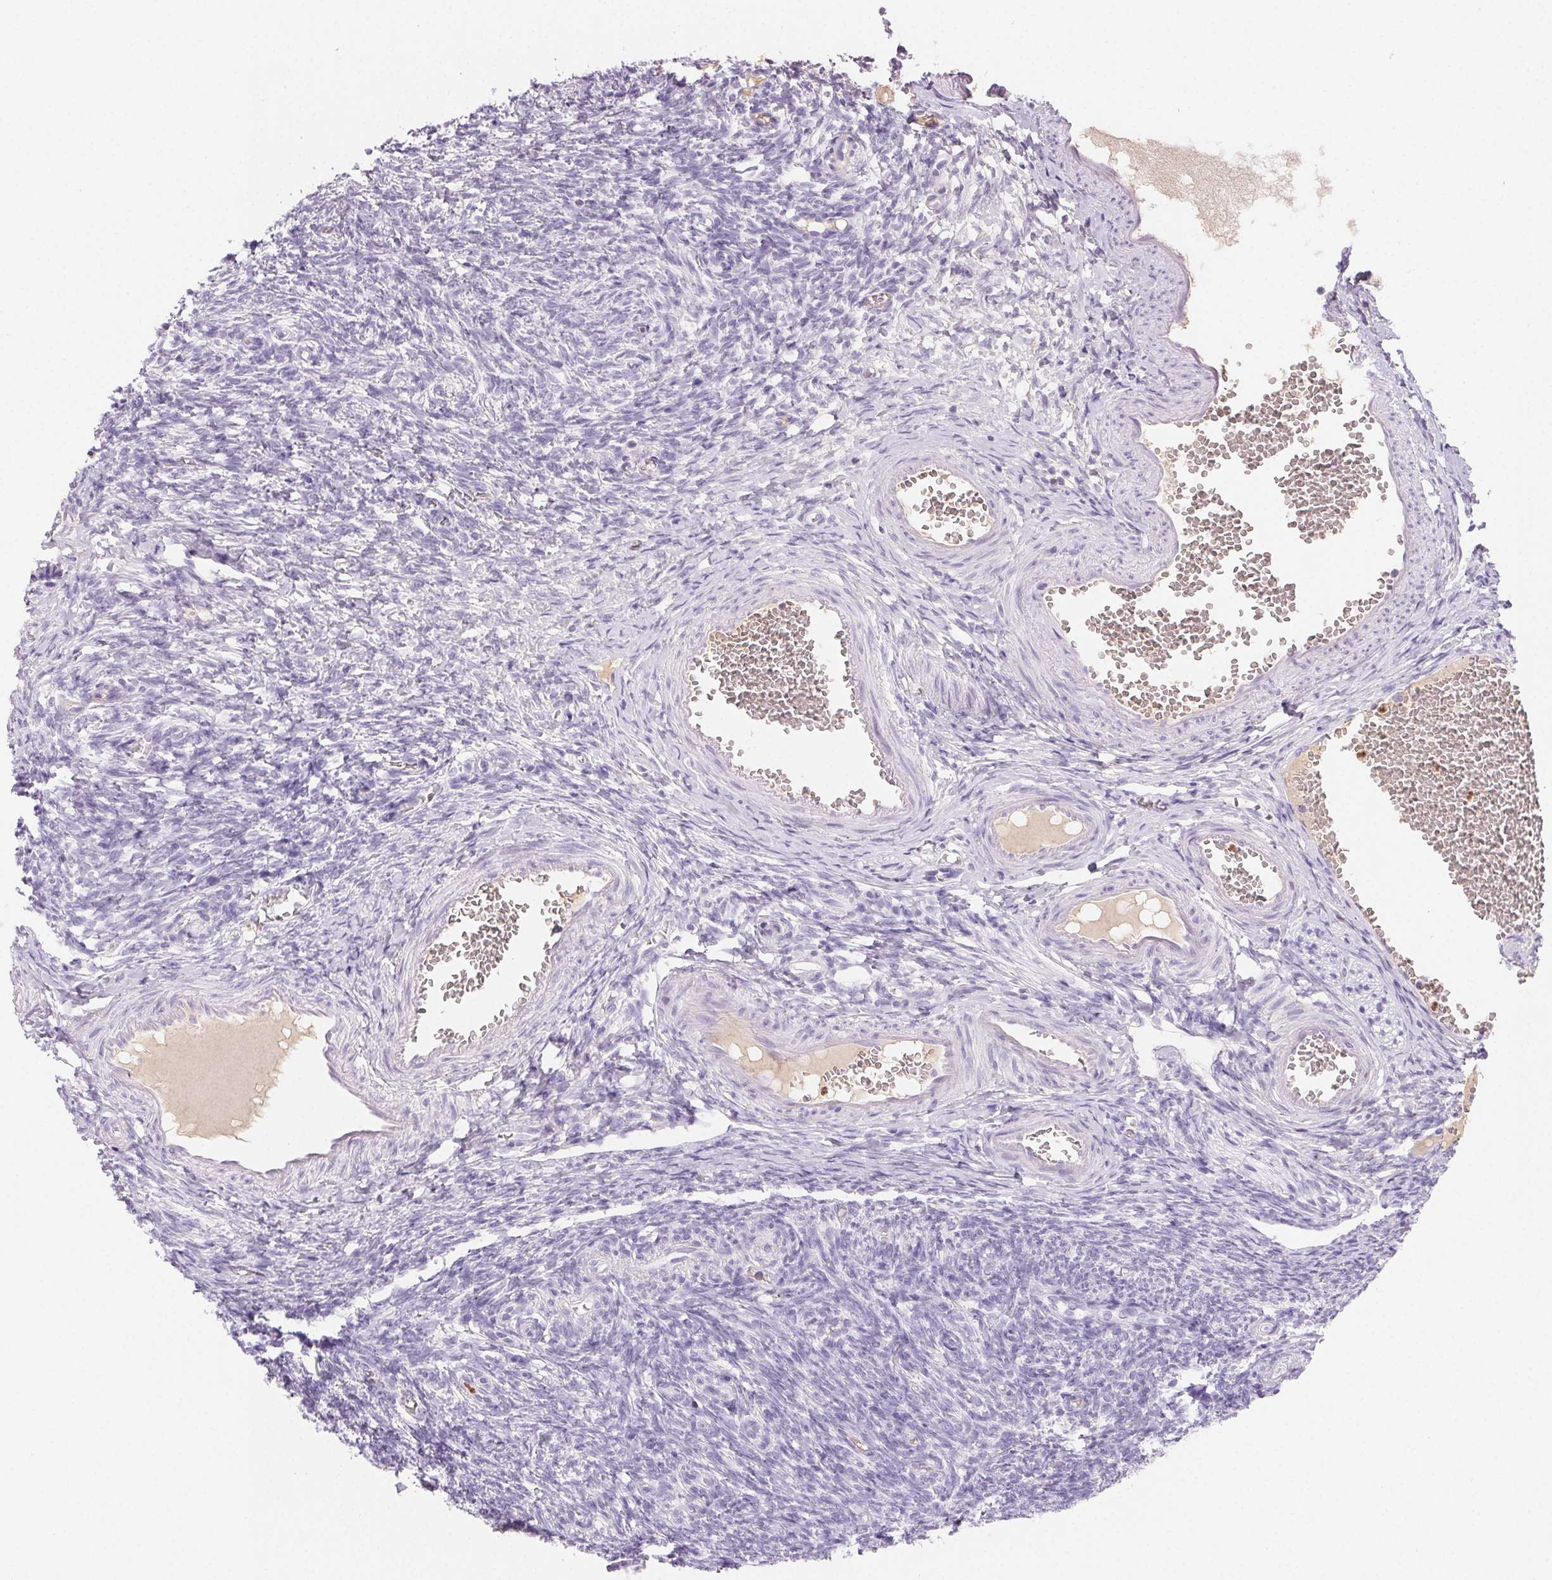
{"staining": {"intensity": "negative", "quantity": "none", "location": "none"}, "tissue": "ovary", "cell_type": "Follicle cells", "image_type": "normal", "snomed": [{"axis": "morphology", "description": "Normal tissue, NOS"}, {"axis": "topography", "description": "Ovary"}], "caption": "Immunohistochemistry micrograph of normal ovary: ovary stained with DAB displays no significant protein positivity in follicle cells. Nuclei are stained in blue.", "gene": "PADI4", "patient": {"sex": "female", "age": 39}}